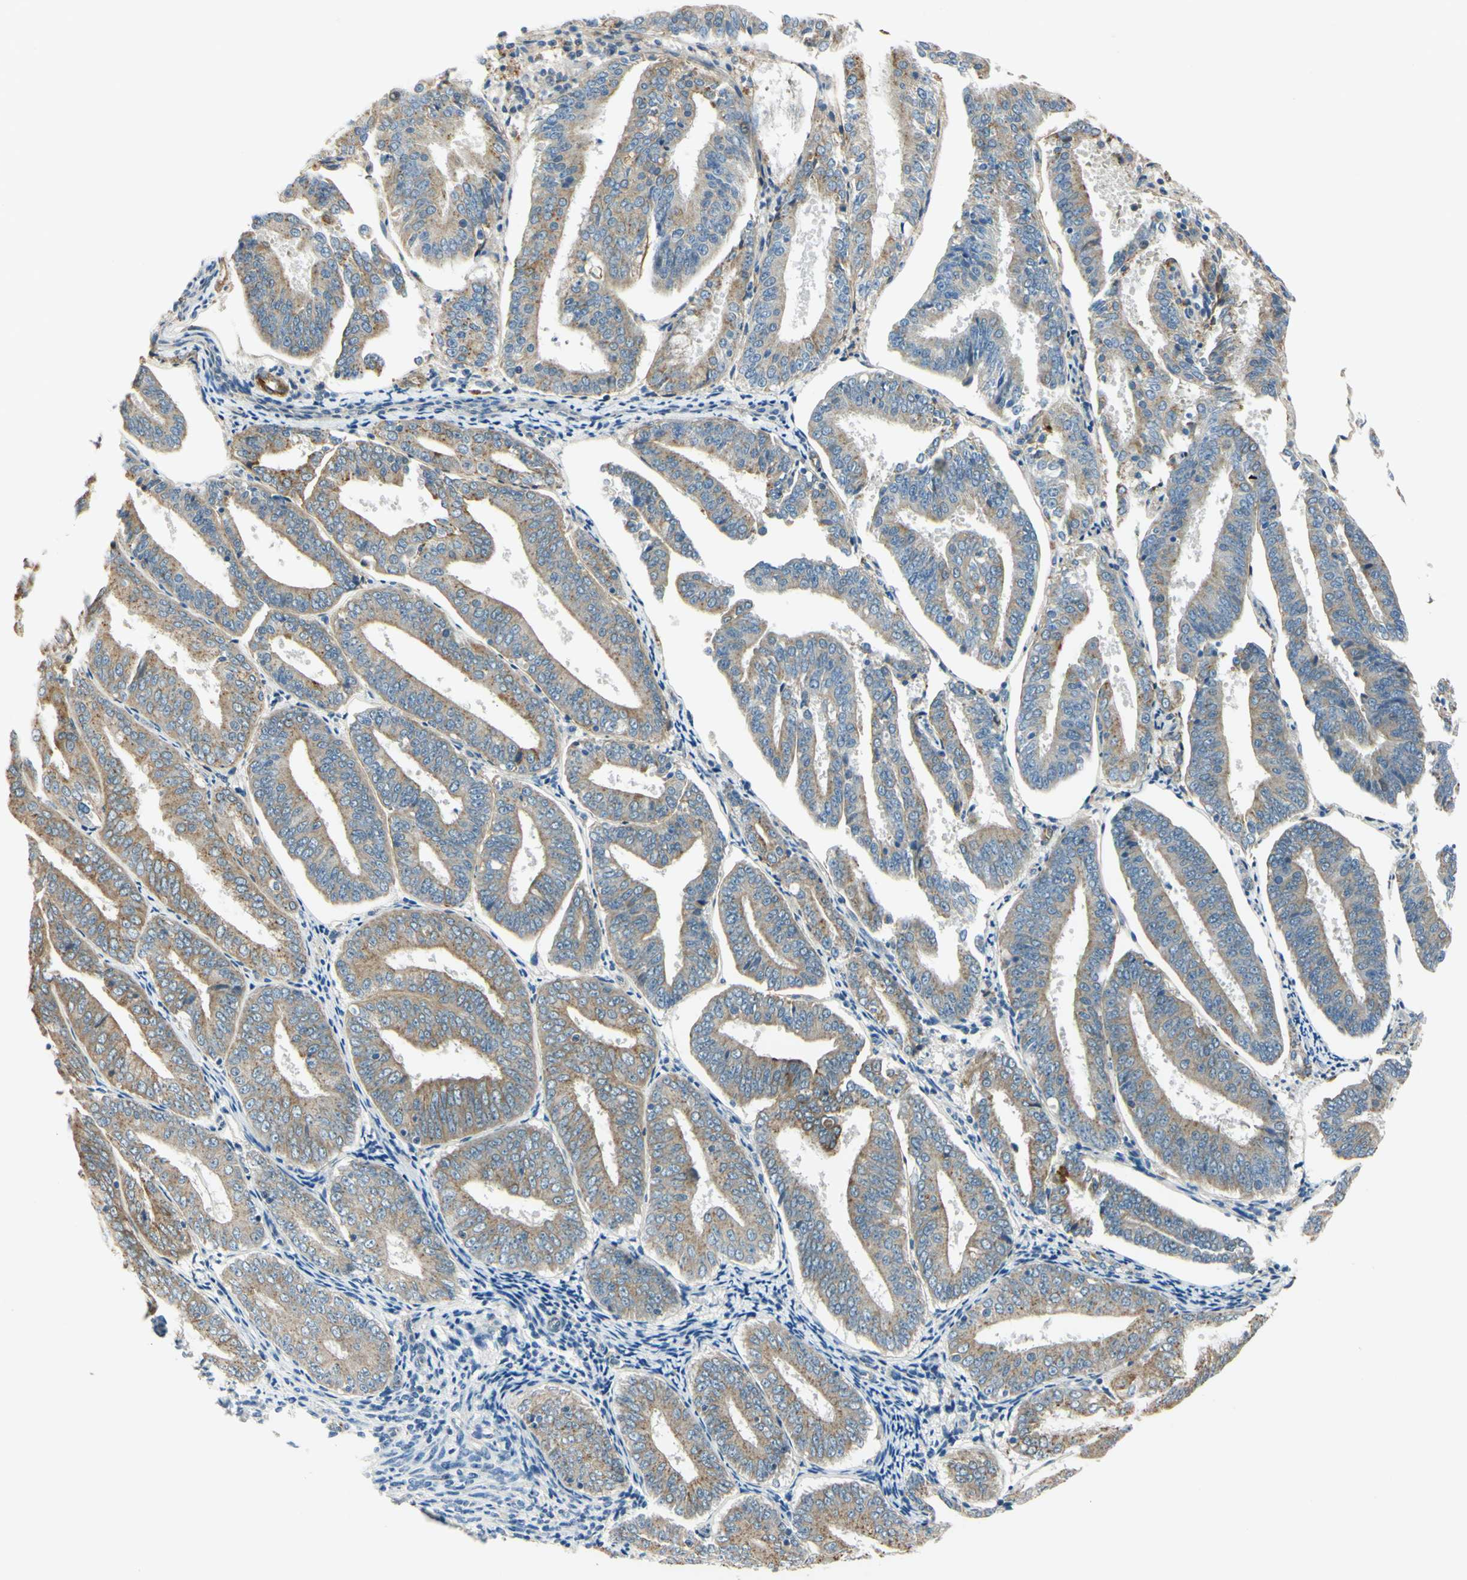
{"staining": {"intensity": "moderate", "quantity": ">75%", "location": "cytoplasmic/membranous"}, "tissue": "endometrial cancer", "cell_type": "Tumor cells", "image_type": "cancer", "snomed": [{"axis": "morphology", "description": "Adenocarcinoma, NOS"}, {"axis": "topography", "description": "Endometrium"}], "caption": "Human endometrial cancer (adenocarcinoma) stained with a protein marker demonstrates moderate staining in tumor cells.", "gene": "LAMA3", "patient": {"sex": "female", "age": 63}}